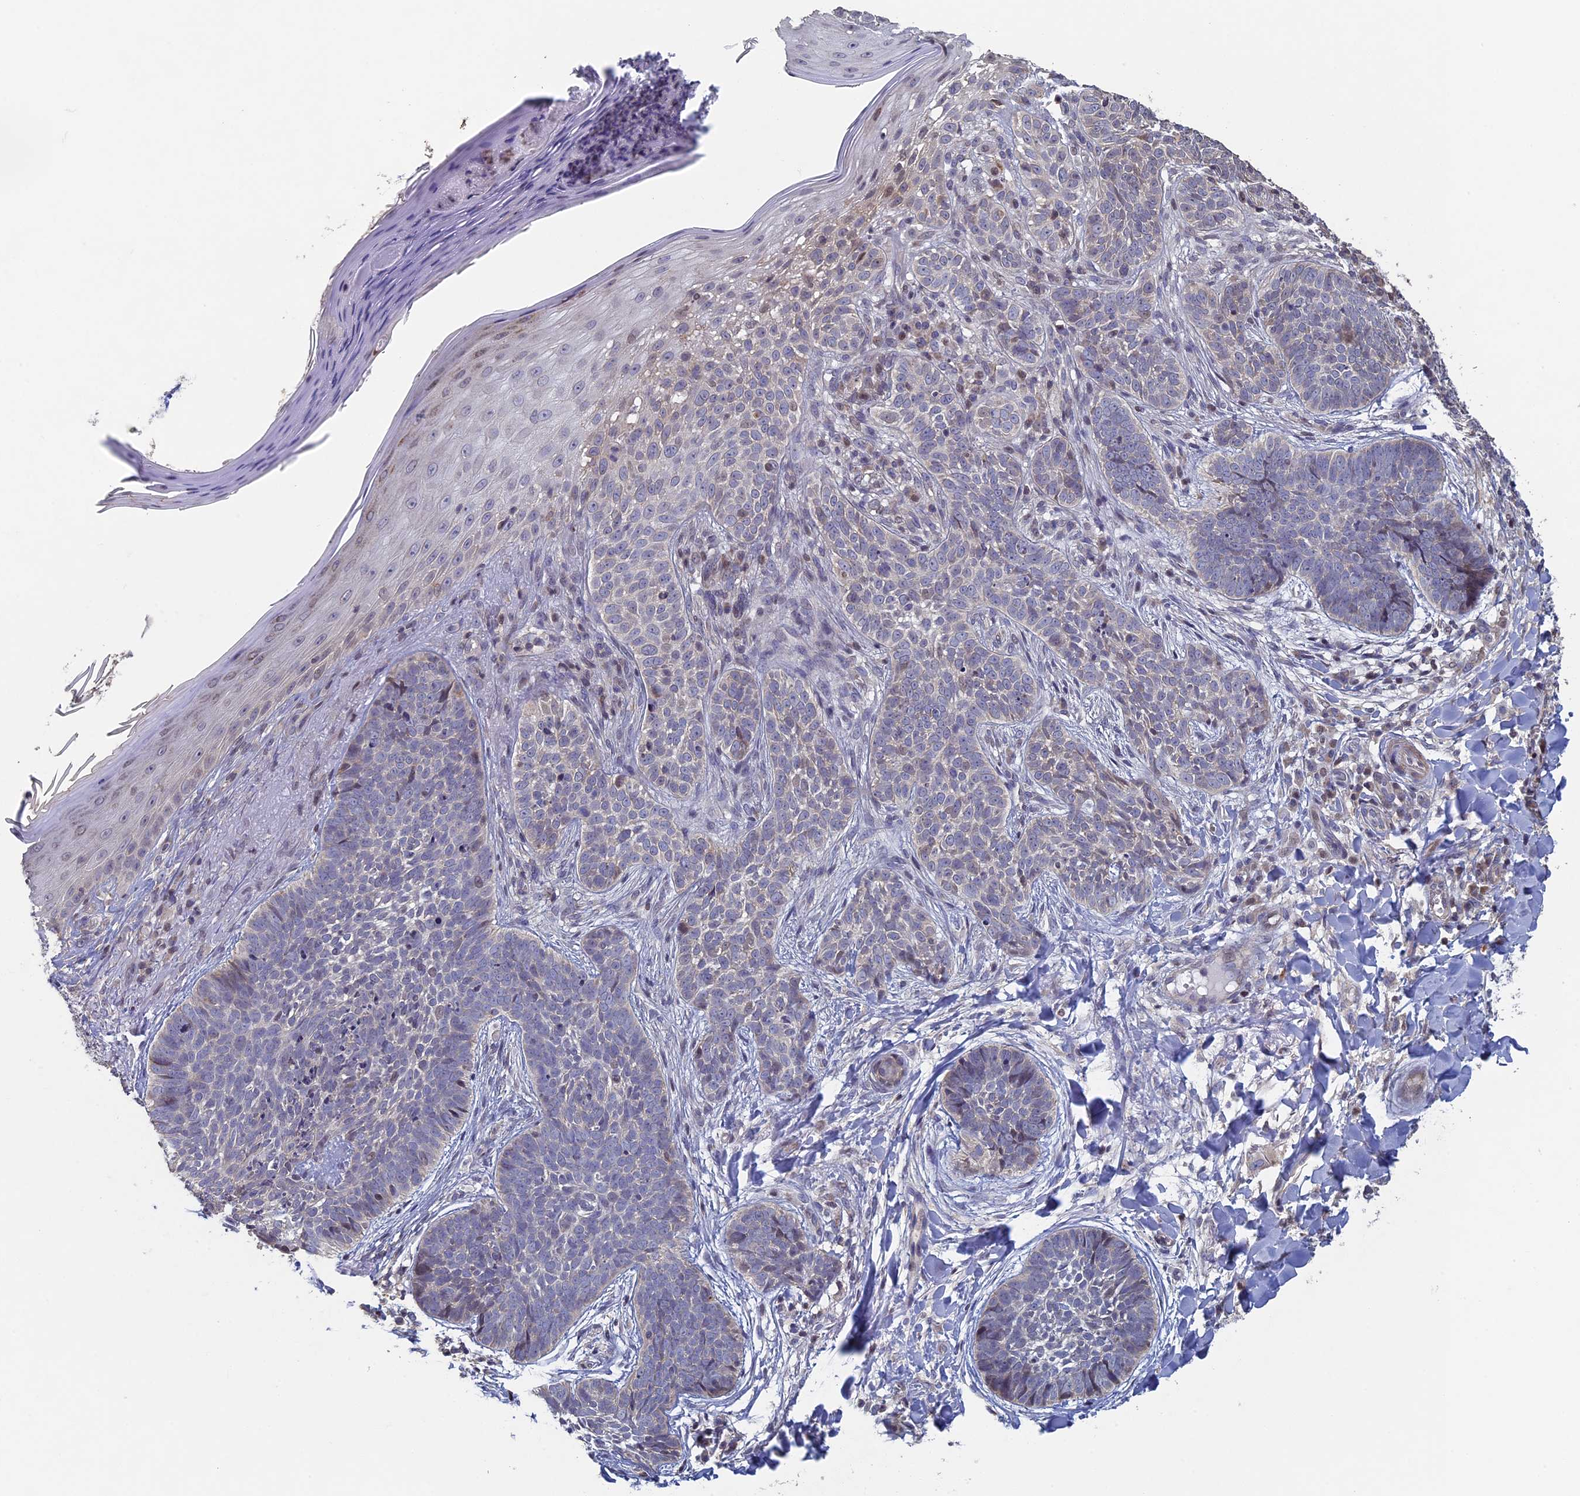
{"staining": {"intensity": "negative", "quantity": "none", "location": "none"}, "tissue": "skin cancer", "cell_type": "Tumor cells", "image_type": "cancer", "snomed": [{"axis": "morphology", "description": "Basal cell carcinoma"}, {"axis": "topography", "description": "Skin"}], "caption": "High power microscopy image of an IHC photomicrograph of skin basal cell carcinoma, revealing no significant staining in tumor cells.", "gene": "DIXDC1", "patient": {"sex": "female", "age": 61}}